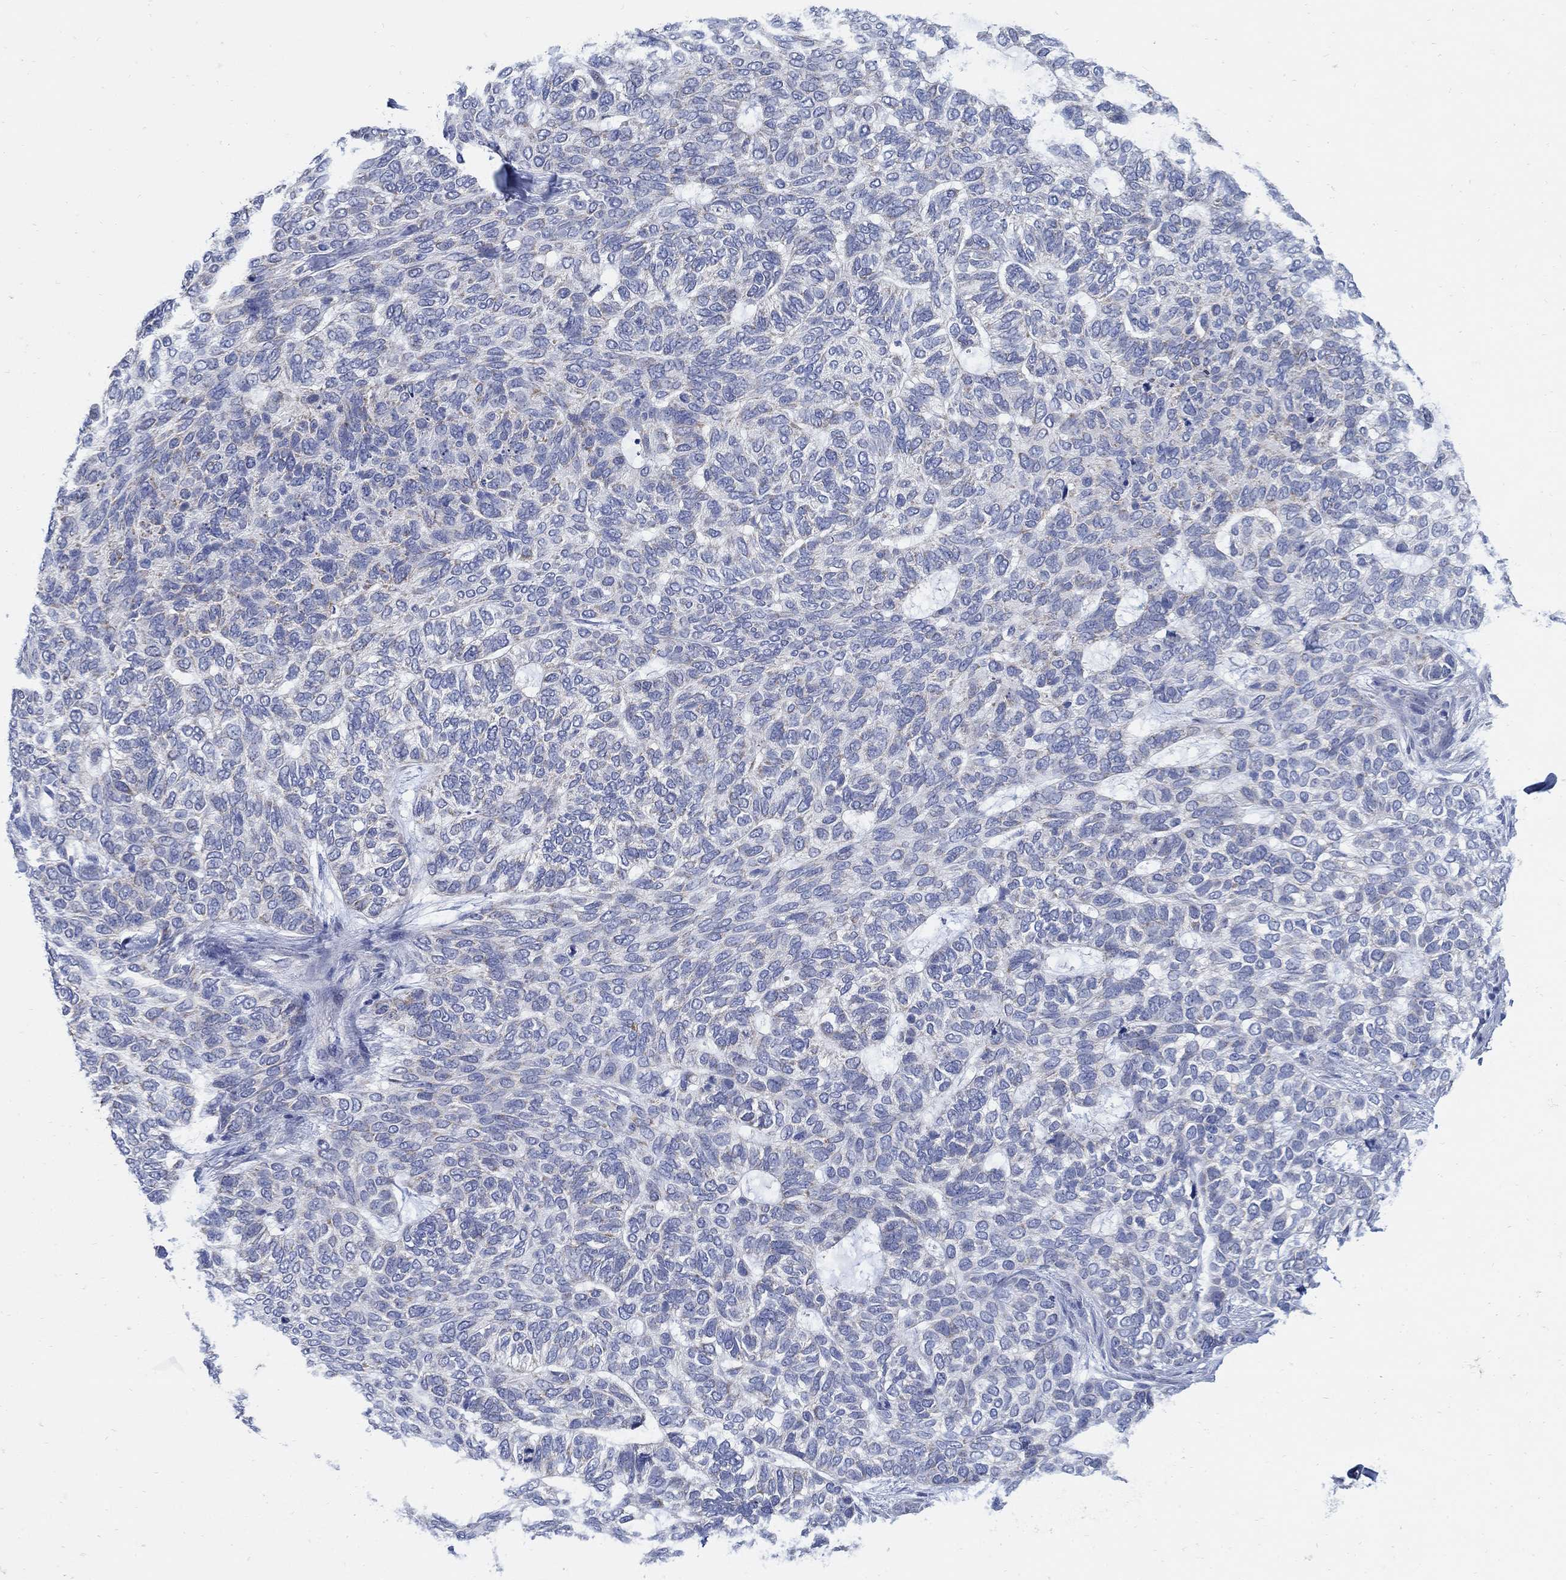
{"staining": {"intensity": "negative", "quantity": "none", "location": "none"}, "tissue": "skin cancer", "cell_type": "Tumor cells", "image_type": "cancer", "snomed": [{"axis": "morphology", "description": "Basal cell carcinoma"}, {"axis": "topography", "description": "Skin"}], "caption": "Tumor cells are negative for brown protein staining in skin cancer (basal cell carcinoma). Nuclei are stained in blue.", "gene": "ZDHHC14", "patient": {"sex": "female", "age": 65}}